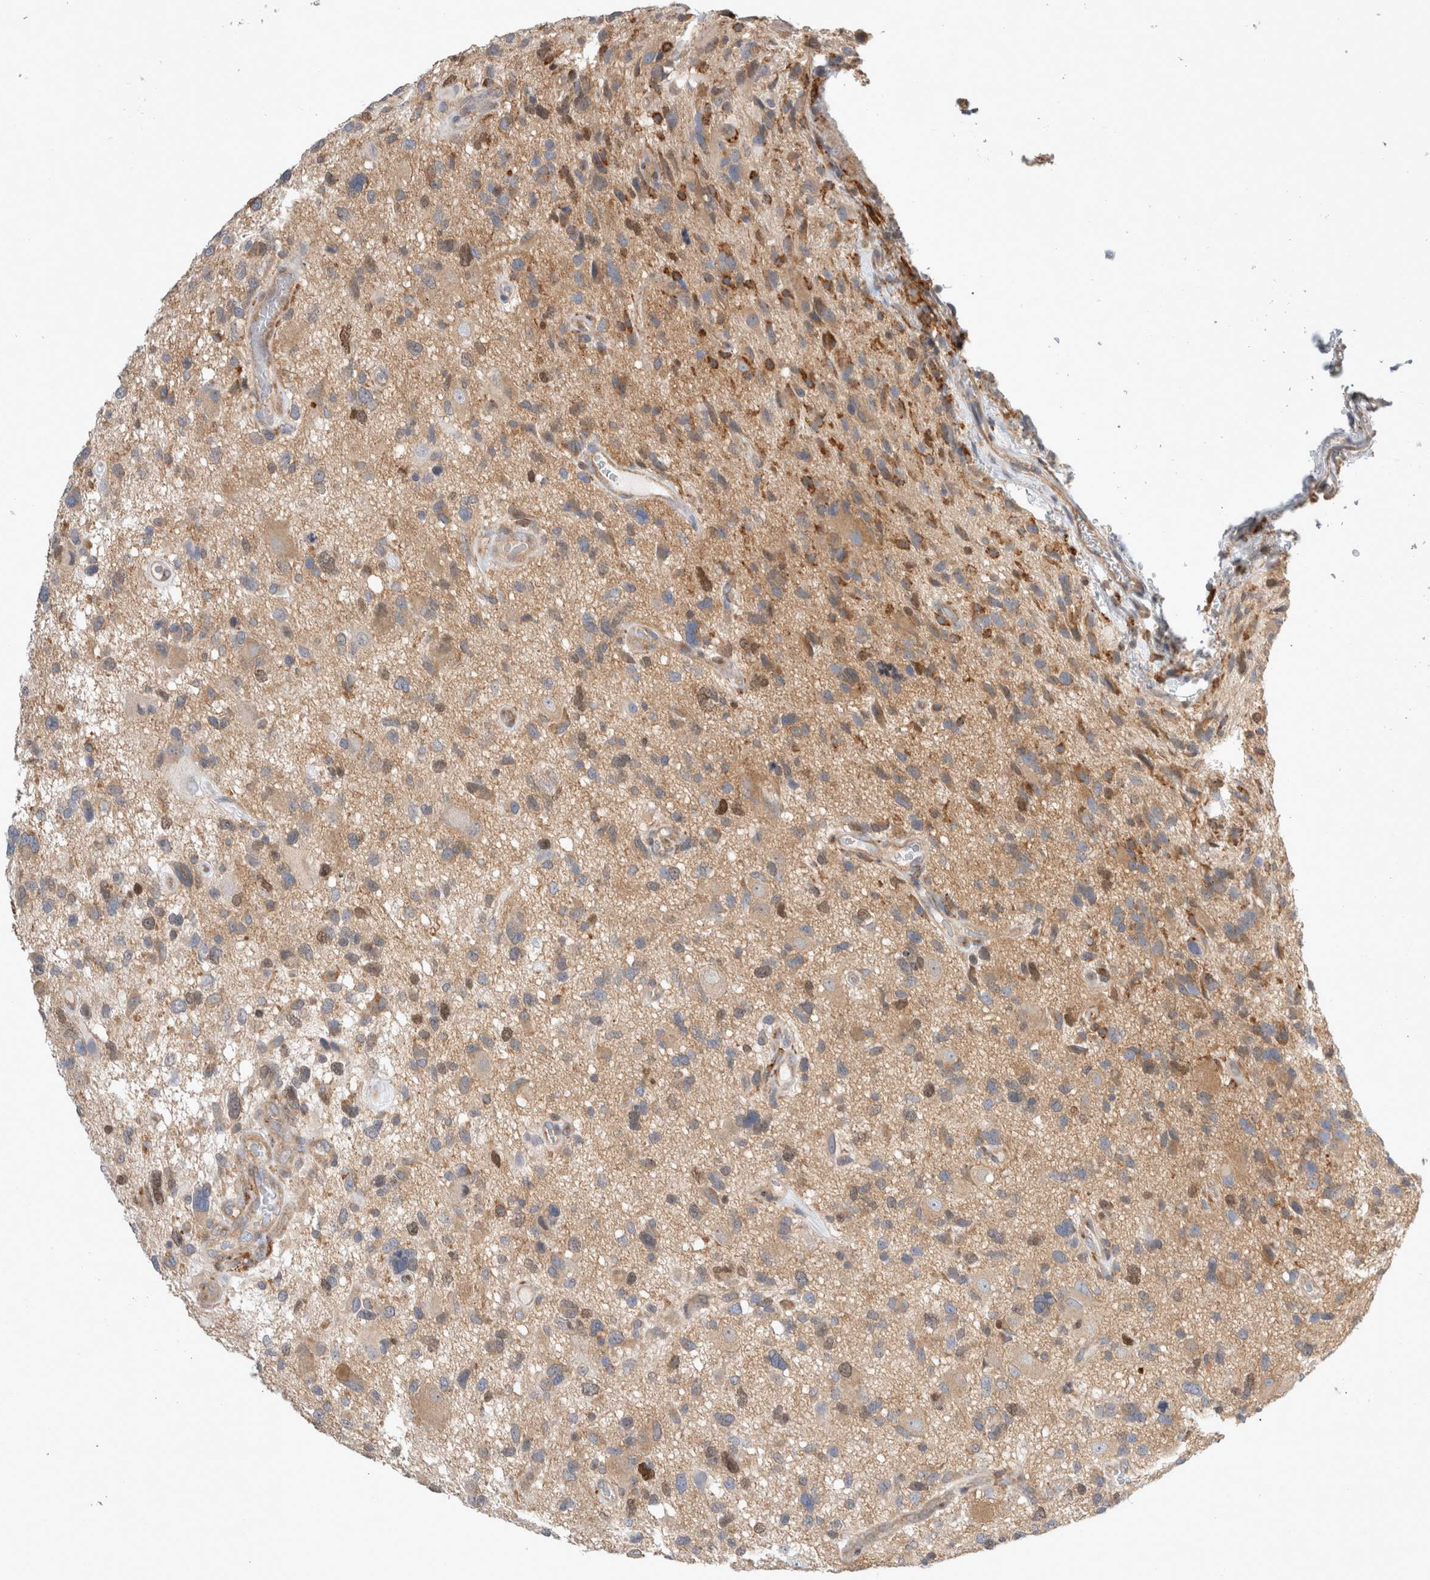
{"staining": {"intensity": "moderate", "quantity": "25%-75%", "location": "cytoplasmic/membranous,nuclear"}, "tissue": "glioma", "cell_type": "Tumor cells", "image_type": "cancer", "snomed": [{"axis": "morphology", "description": "Glioma, malignant, High grade"}, {"axis": "topography", "description": "Brain"}], "caption": "DAB (3,3'-diaminobenzidine) immunohistochemical staining of human malignant glioma (high-grade) displays moderate cytoplasmic/membranous and nuclear protein staining in about 25%-75% of tumor cells.", "gene": "CDCA7L", "patient": {"sex": "male", "age": 33}}